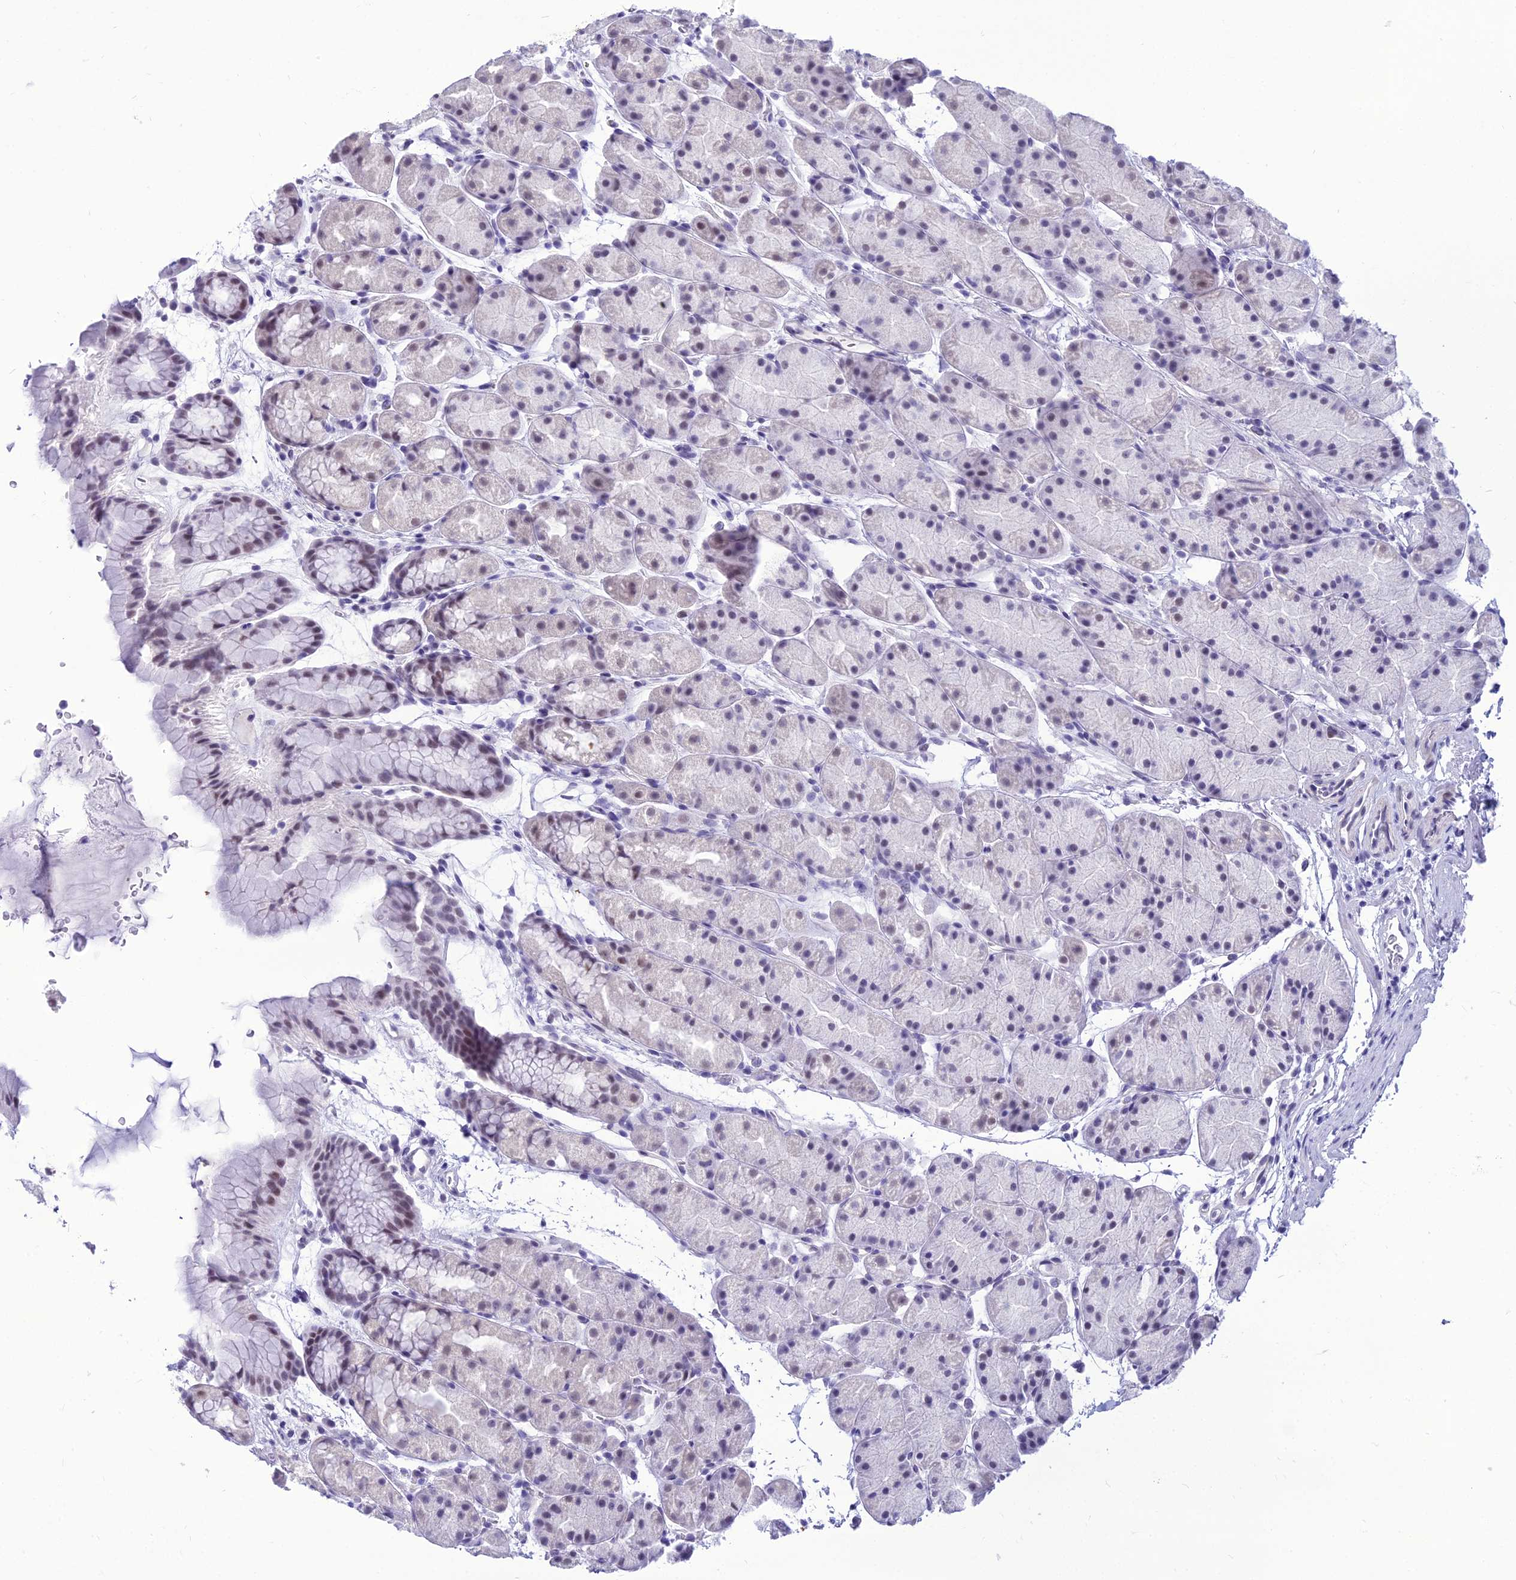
{"staining": {"intensity": "weak", "quantity": "25%-75%", "location": "nuclear"}, "tissue": "stomach", "cell_type": "Glandular cells", "image_type": "normal", "snomed": [{"axis": "morphology", "description": "Normal tissue, NOS"}, {"axis": "topography", "description": "Stomach, upper"}, {"axis": "topography", "description": "Stomach"}], "caption": "Protein expression analysis of normal human stomach reveals weak nuclear staining in about 25%-75% of glandular cells. (DAB (3,3'-diaminobenzidine) IHC, brown staining for protein, blue staining for nuclei).", "gene": "DHX40", "patient": {"sex": "male", "age": 47}}